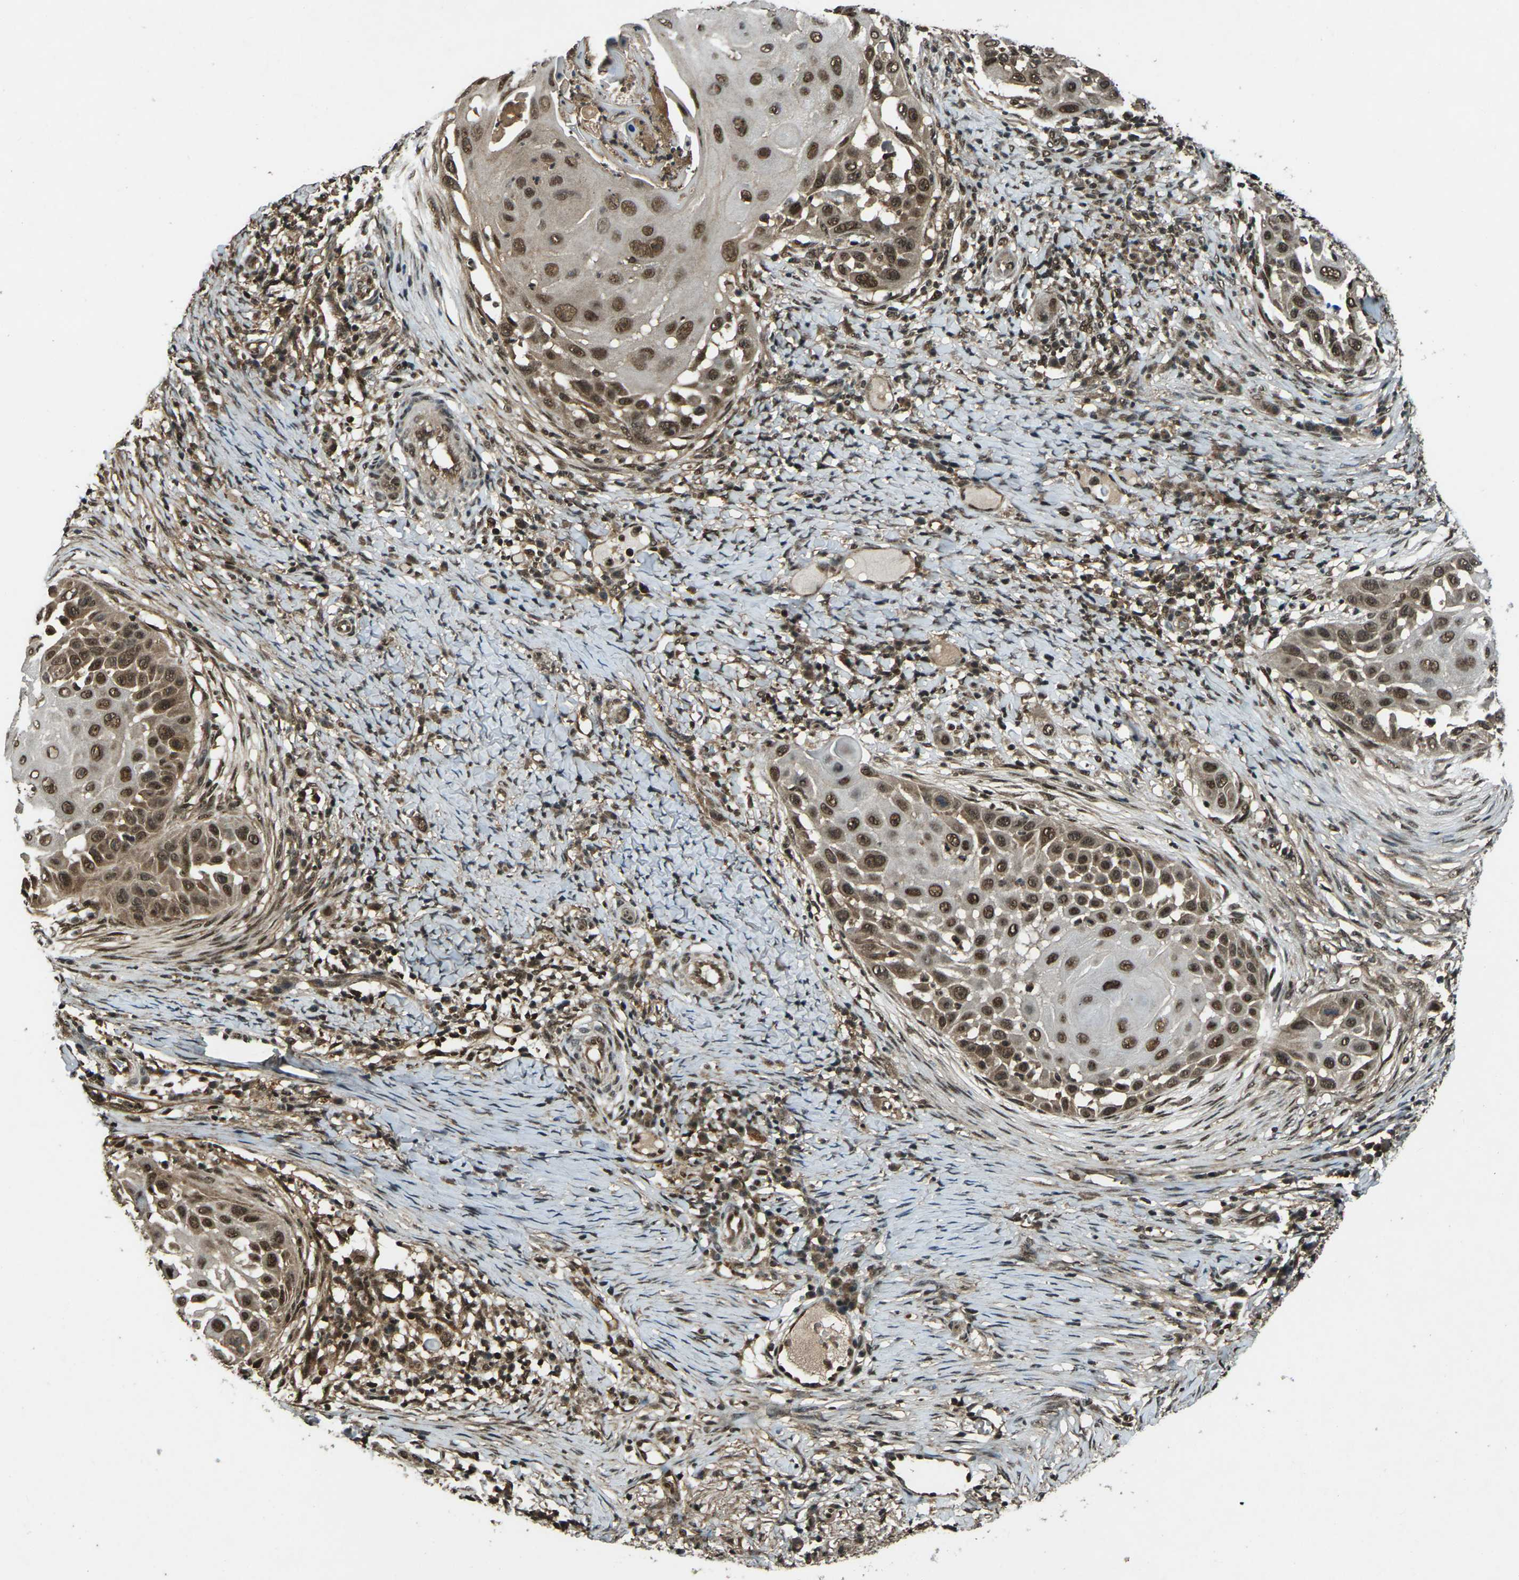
{"staining": {"intensity": "strong", "quantity": ">75%", "location": "cytoplasmic/membranous,nuclear"}, "tissue": "skin cancer", "cell_type": "Tumor cells", "image_type": "cancer", "snomed": [{"axis": "morphology", "description": "Squamous cell carcinoma, NOS"}, {"axis": "topography", "description": "Skin"}], "caption": "Immunohistochemical staining of human skin cancer exhibits high levels of strong cytoplasmic/membranous and nuclear protein positivity in about >75% of tumor cells.", "gene": "NR4A2", "patient": {"sex": "female", "age": 44}}